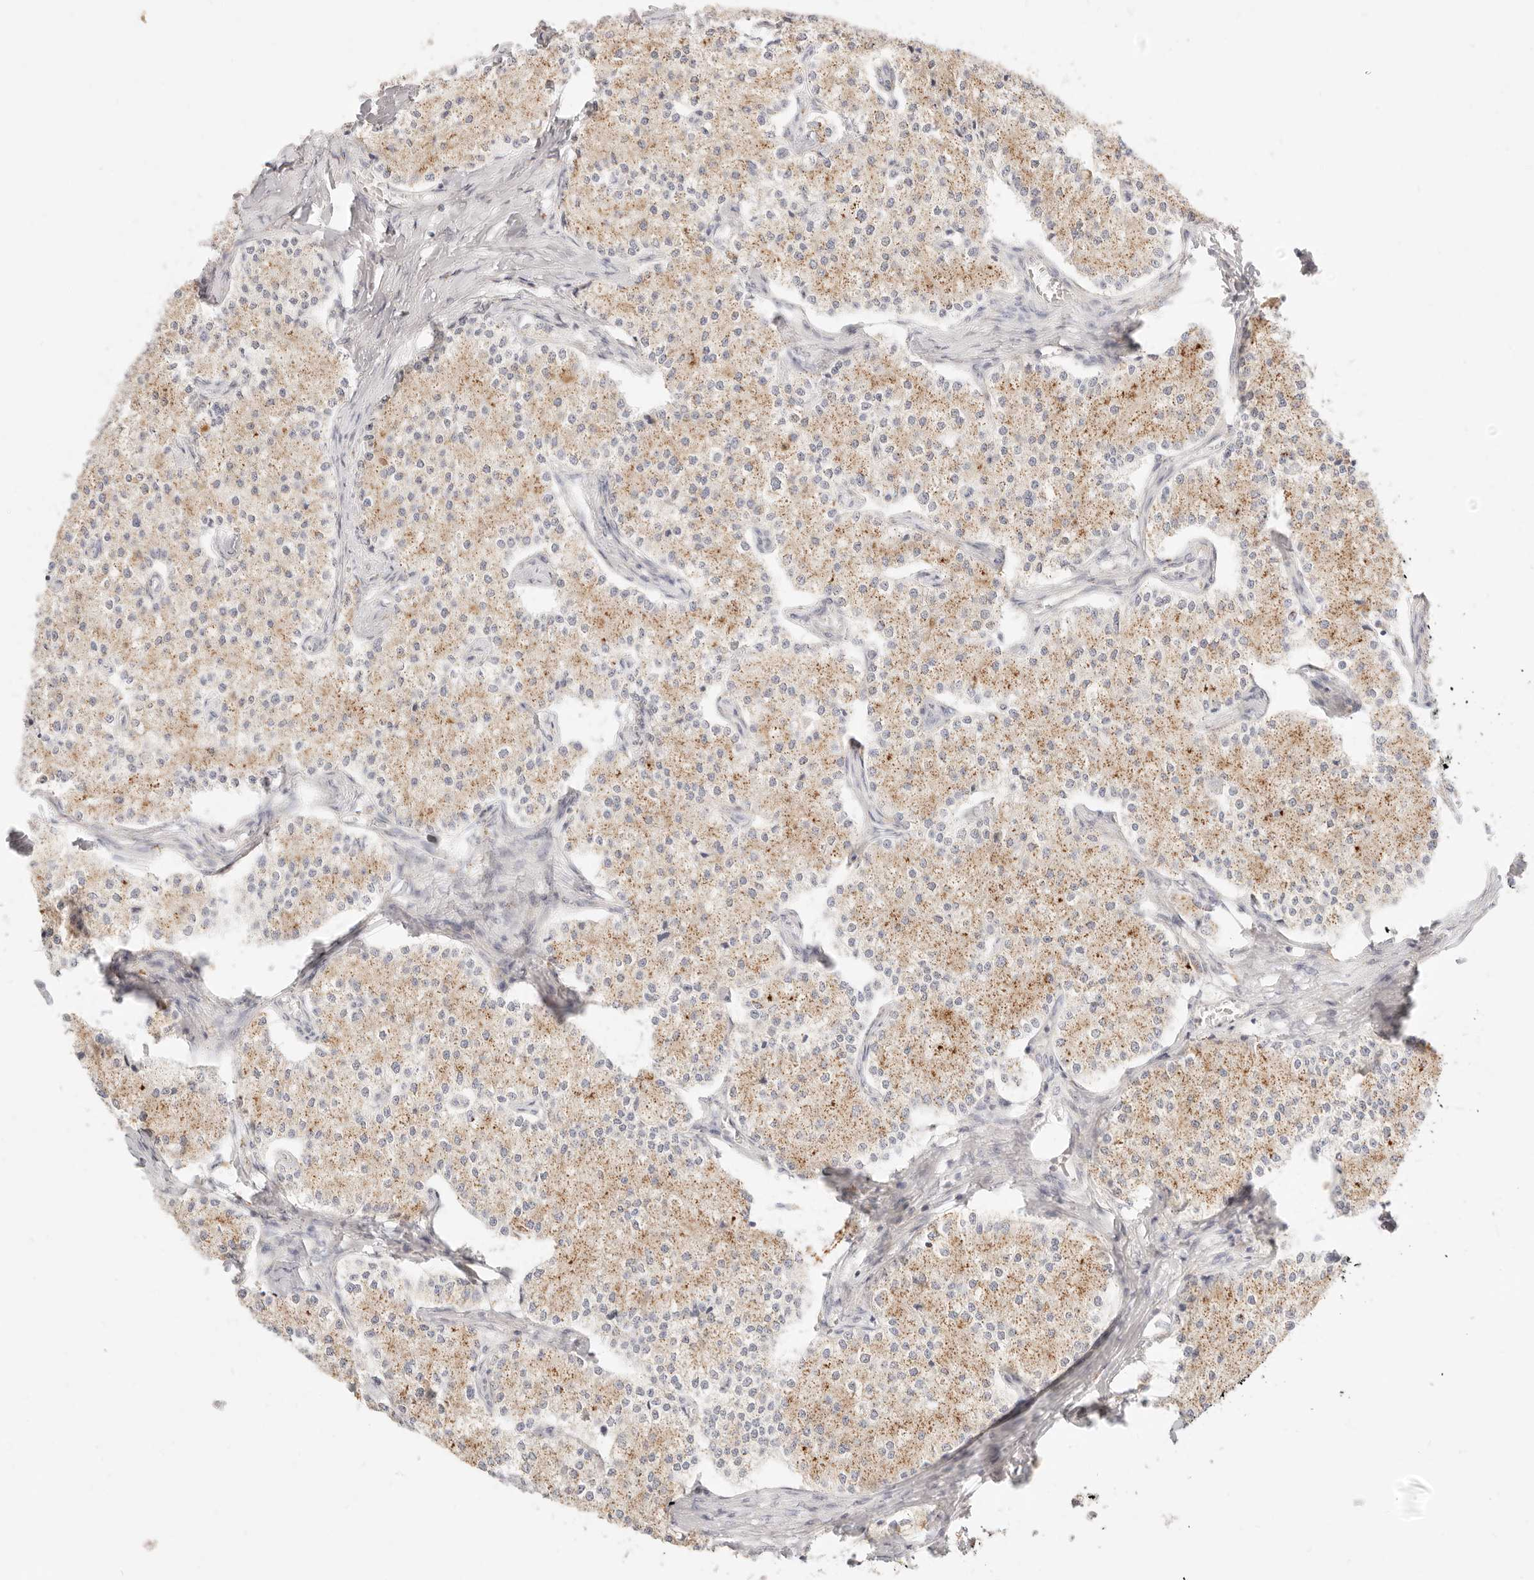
{"staining": {"intensity": "moderate", "quantity": ">75%", "location": "cytoplasmic/membranous"}, "tissue": "carcinoid", "cell_type": "Tumor cells", "image_type": "cancer", "snomed": [{"axis": "morphology", "description": "Carcinoid, malignant, NOS"}, {"axis": "topography", "description": "Colon"}], "caption": "Approximately >75% of tumor cells in malignant carcinoid demonstrate moderate cytoplasmic/membranous protein positivity as visualized by brown immunohistochemical staining.", "gene": "ACOX1", "patient": {"sex": "female", "age": 52}}